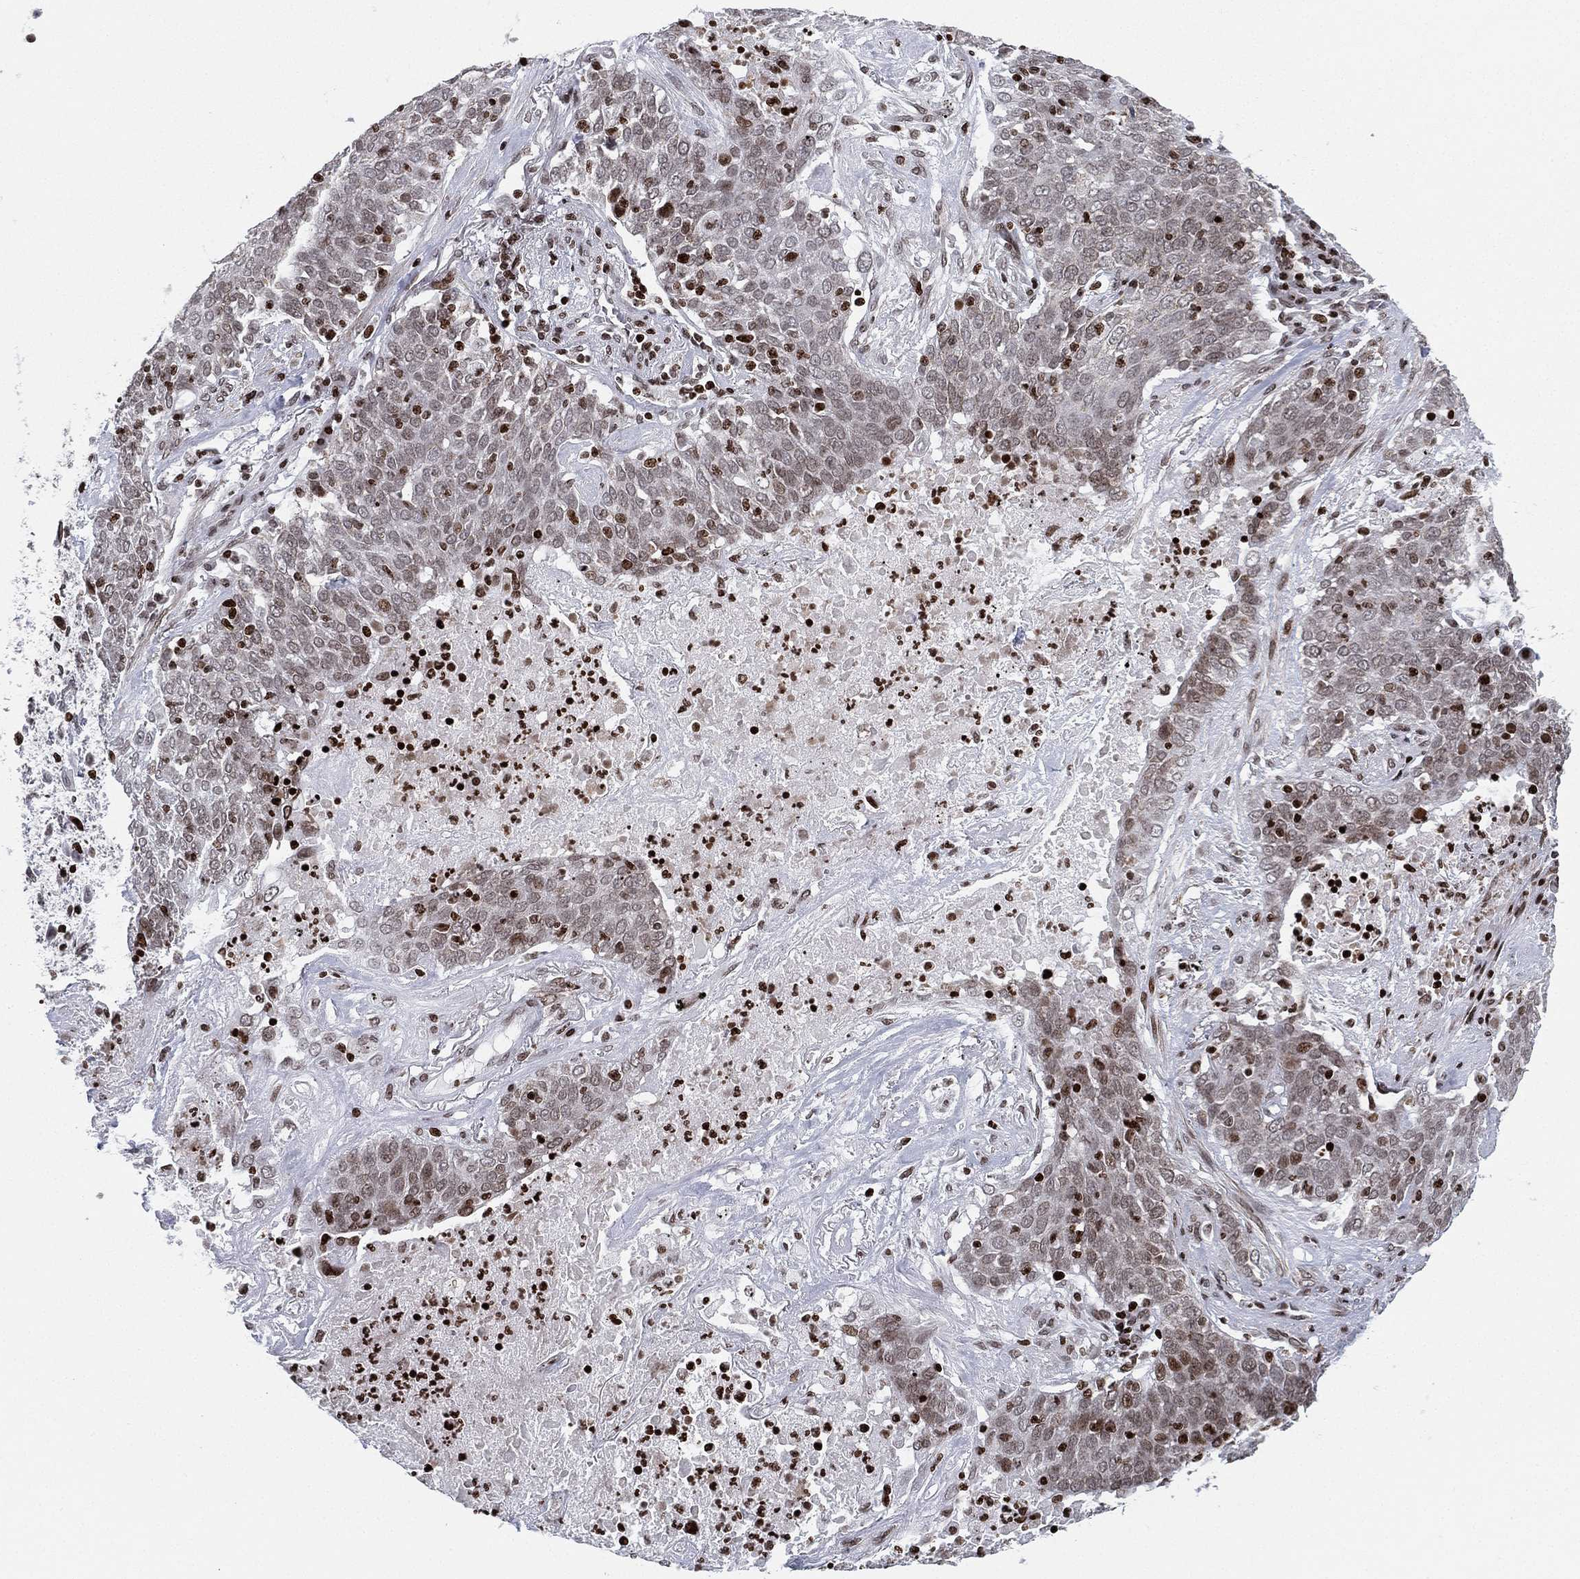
{"staining": {"intensity": "moderate", "quantity": "<25%", "location": "nuclear"}, "tissue": "lung cancer", "cell_type": "Tumor cells", "image_type": "cancer", "snomed": [{"axis": "morphology", "description": "Squamous cell carcinoma, NOS"}, {"axis": "topography", "description": "Lung"}], "caption": "This is a photomicrograph of immunohistochemistry (IHC) staining of lung cancer (squamous cell carcinoma), which shows moderate staining in the nuclear of tumor cells.", "gene": "MFSD14A", "patient": {"sex": "male", "age": 82}}